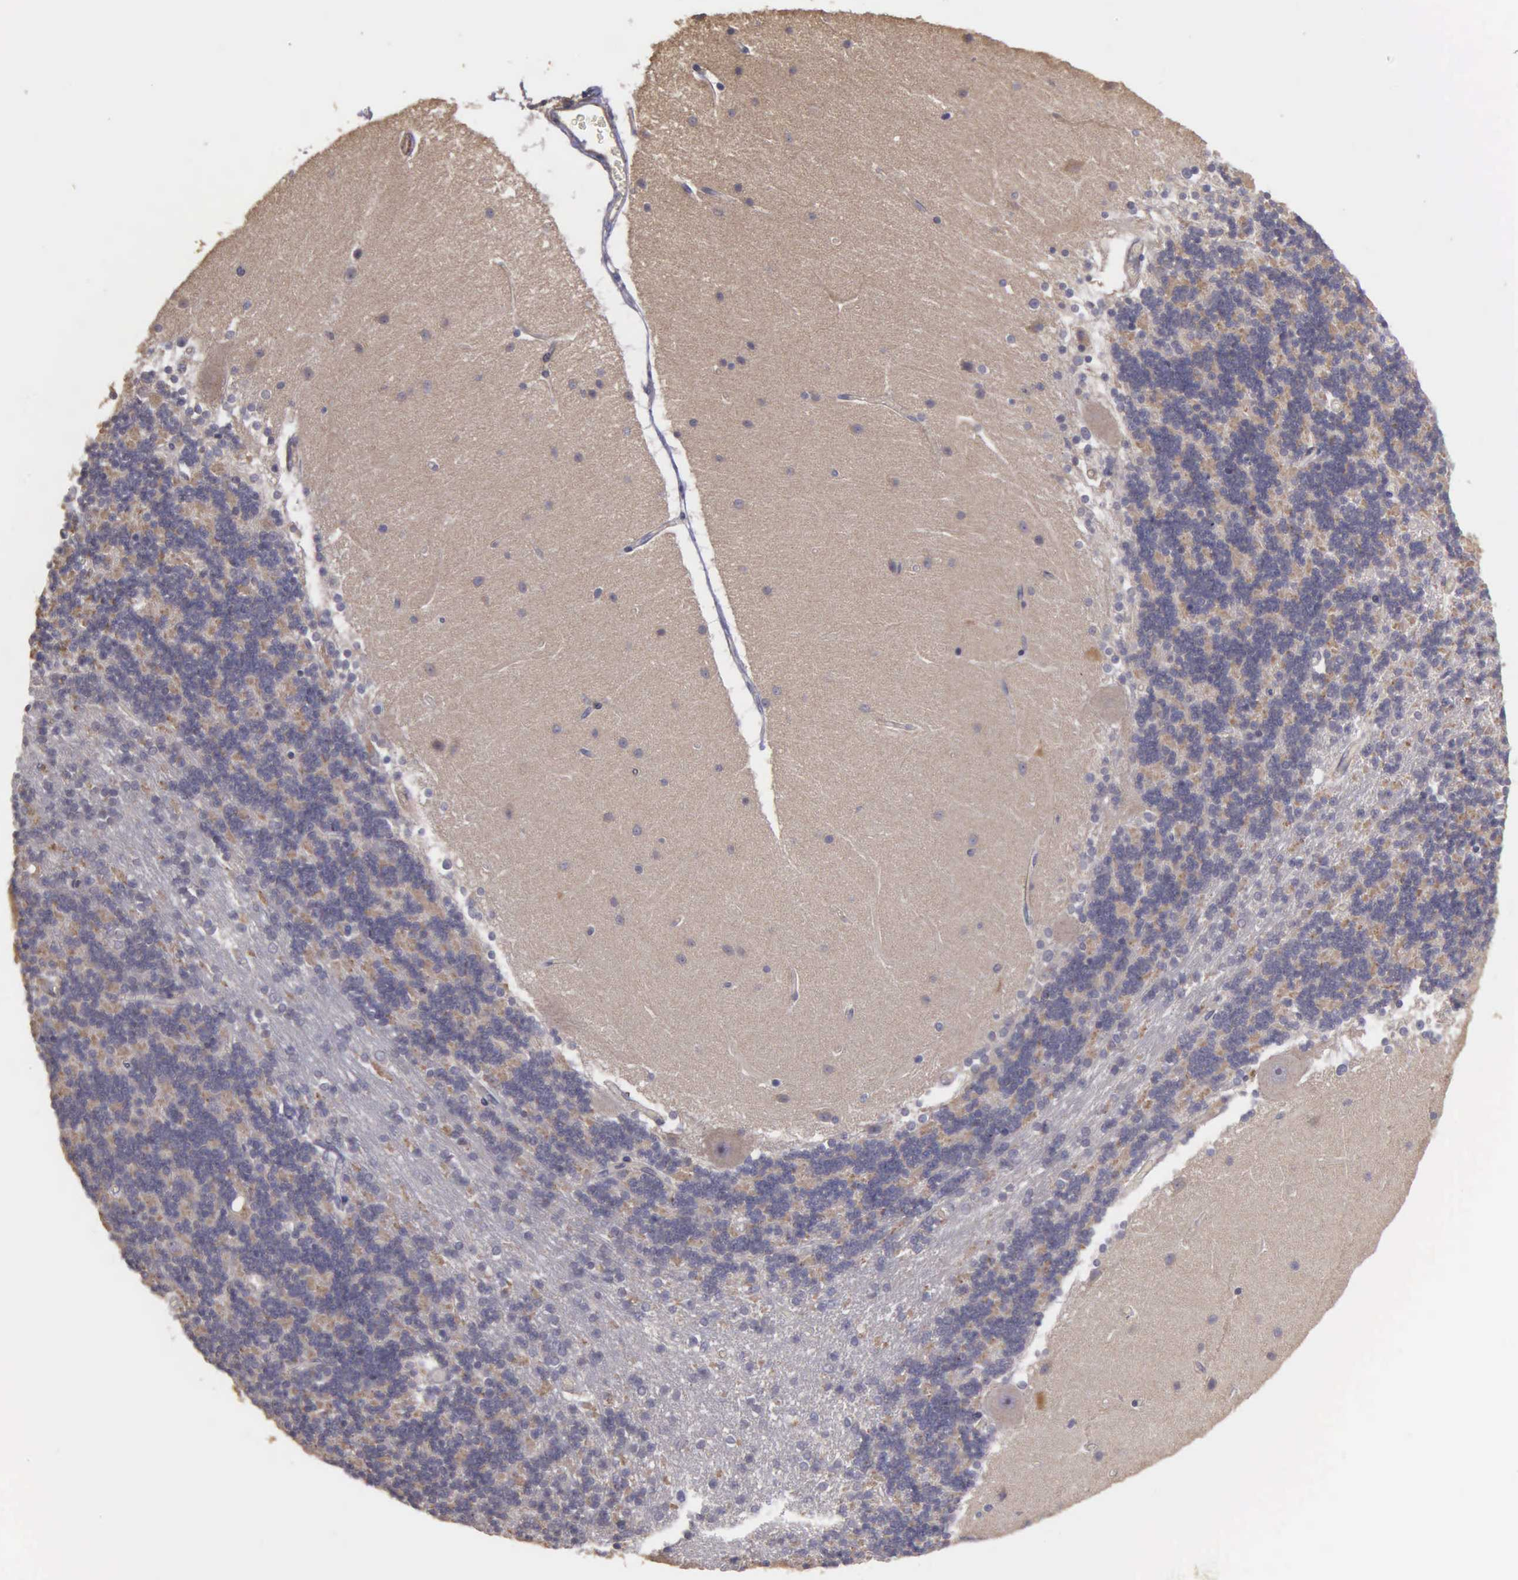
{"staining": {"intensity": "negative", "quantity": "none", "location": "none"}, "tissue": "cerebellum", "cell_type": "Cells in granular layer", "image_type": "normal", "snomed": [{"axis": "morphology", "description": "Normal tissue, NOS"}, {"axis": "topography", "description": "Cerebellum"}], "caption": "IHC histopathology image of unremarkable human cerebellum stained for a protein (brown), which demonstrates no positivity in cells in granular layer. (Brightfield microscopy of DAB (3,3'-diaminobenzidine) immunohistochemistry (IHC) at high magnification).", "gene": "RTL10", "patient": {"sex": "female", "age": 54}}